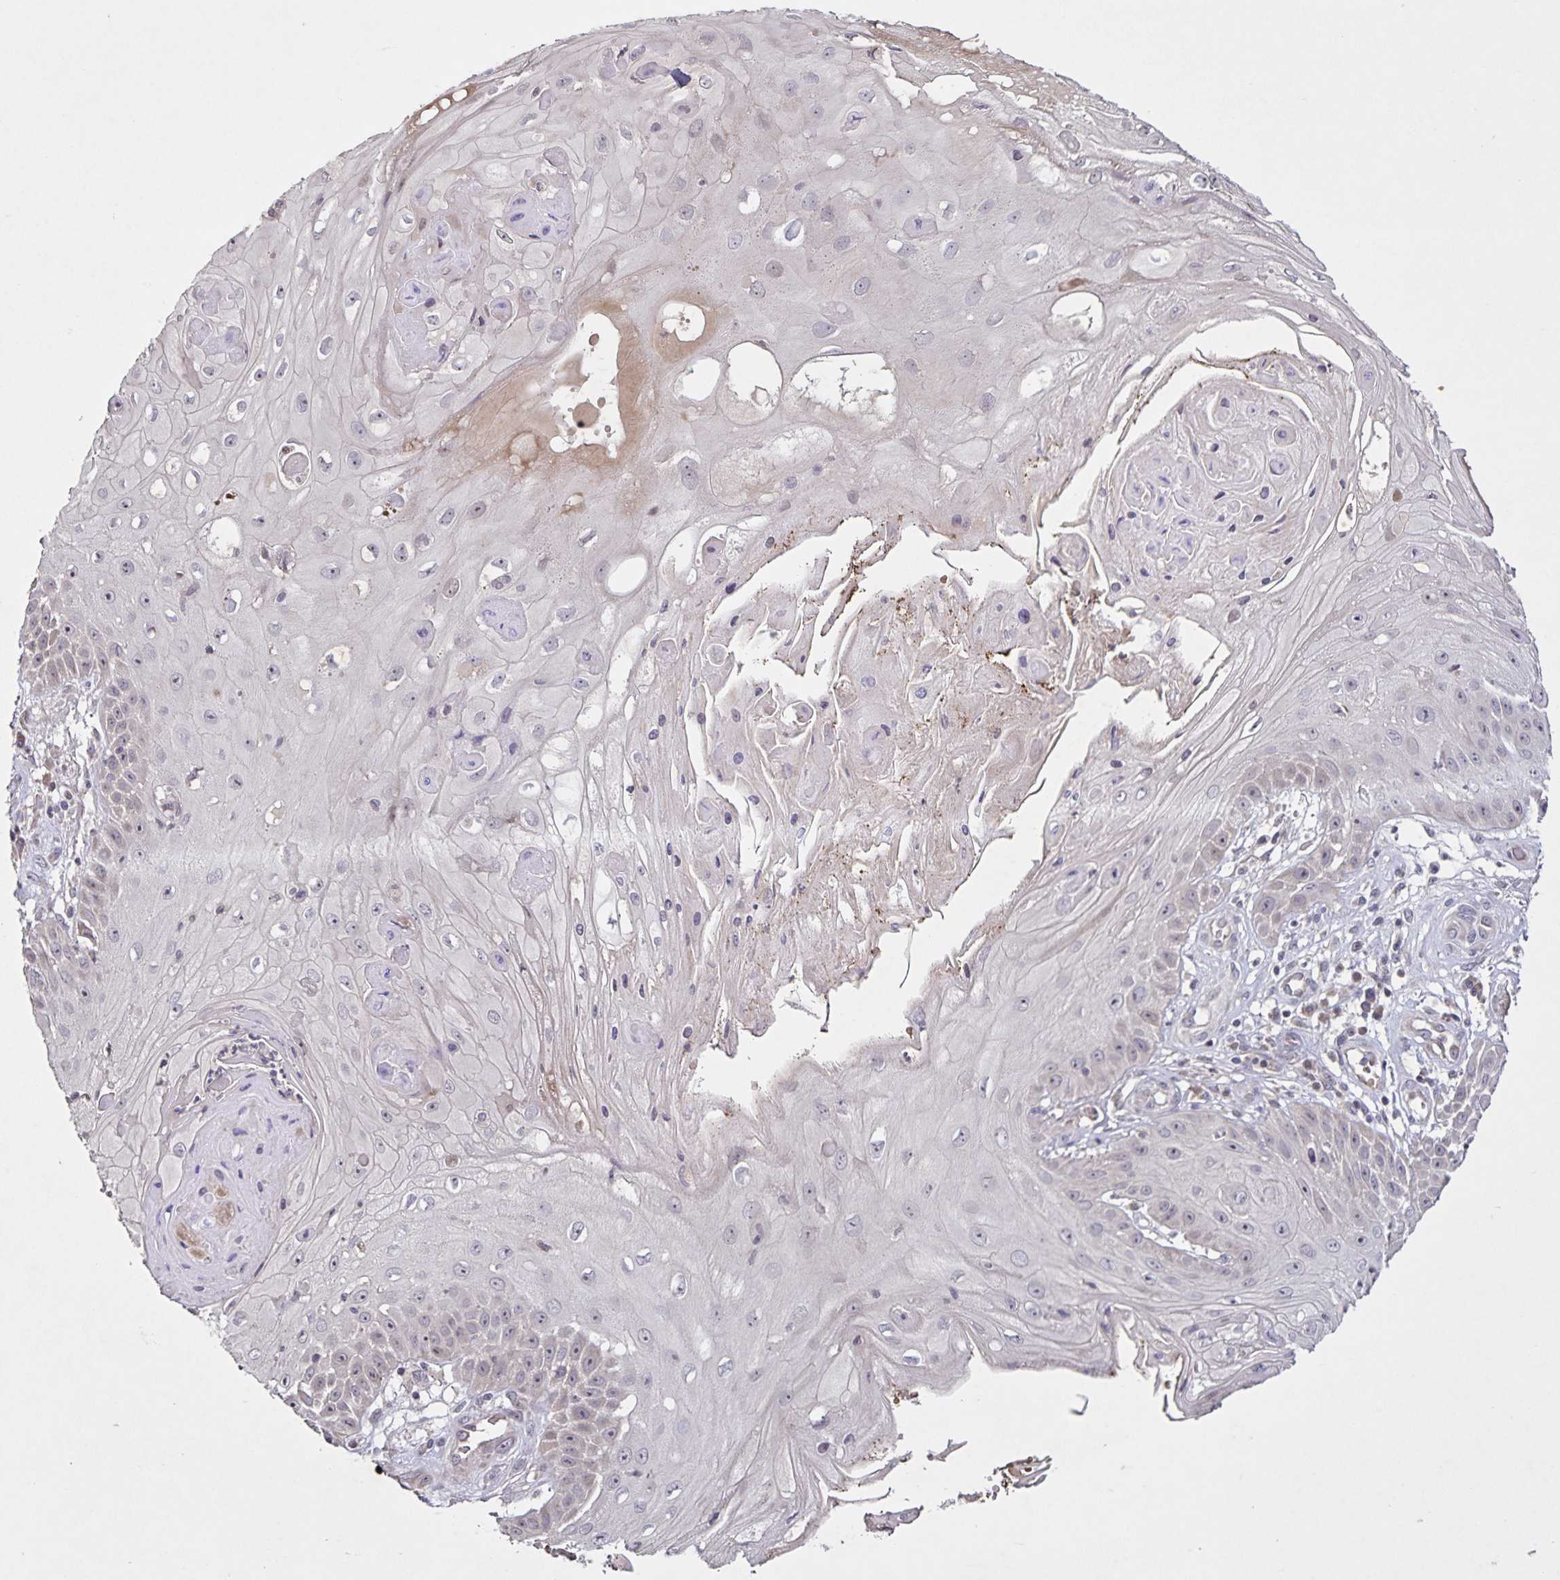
{"staining": {"intensity": "negative", "quantity": "none", "location": "none"}, "tissue": "skin cancer", "cell_type": "Tumor cells", "image_type": "cancer", "snomed": [{"axis": "morphology", "description": "Squamous cell carcinoma, NOS"}, {"axis": "topography", "description": "Skin"}], "caption": "DAB (3,3'-diaminobenzidine) immunohistochemical staining of human skin squamous cell carcinoma exhibits no significant expression in tumor cells. (Brightfield microscopy of DAB immunohistochemistry (IHC) at high magnification).", "gene": "GDF2", "patient": {"sex": "male", "age": 70}}